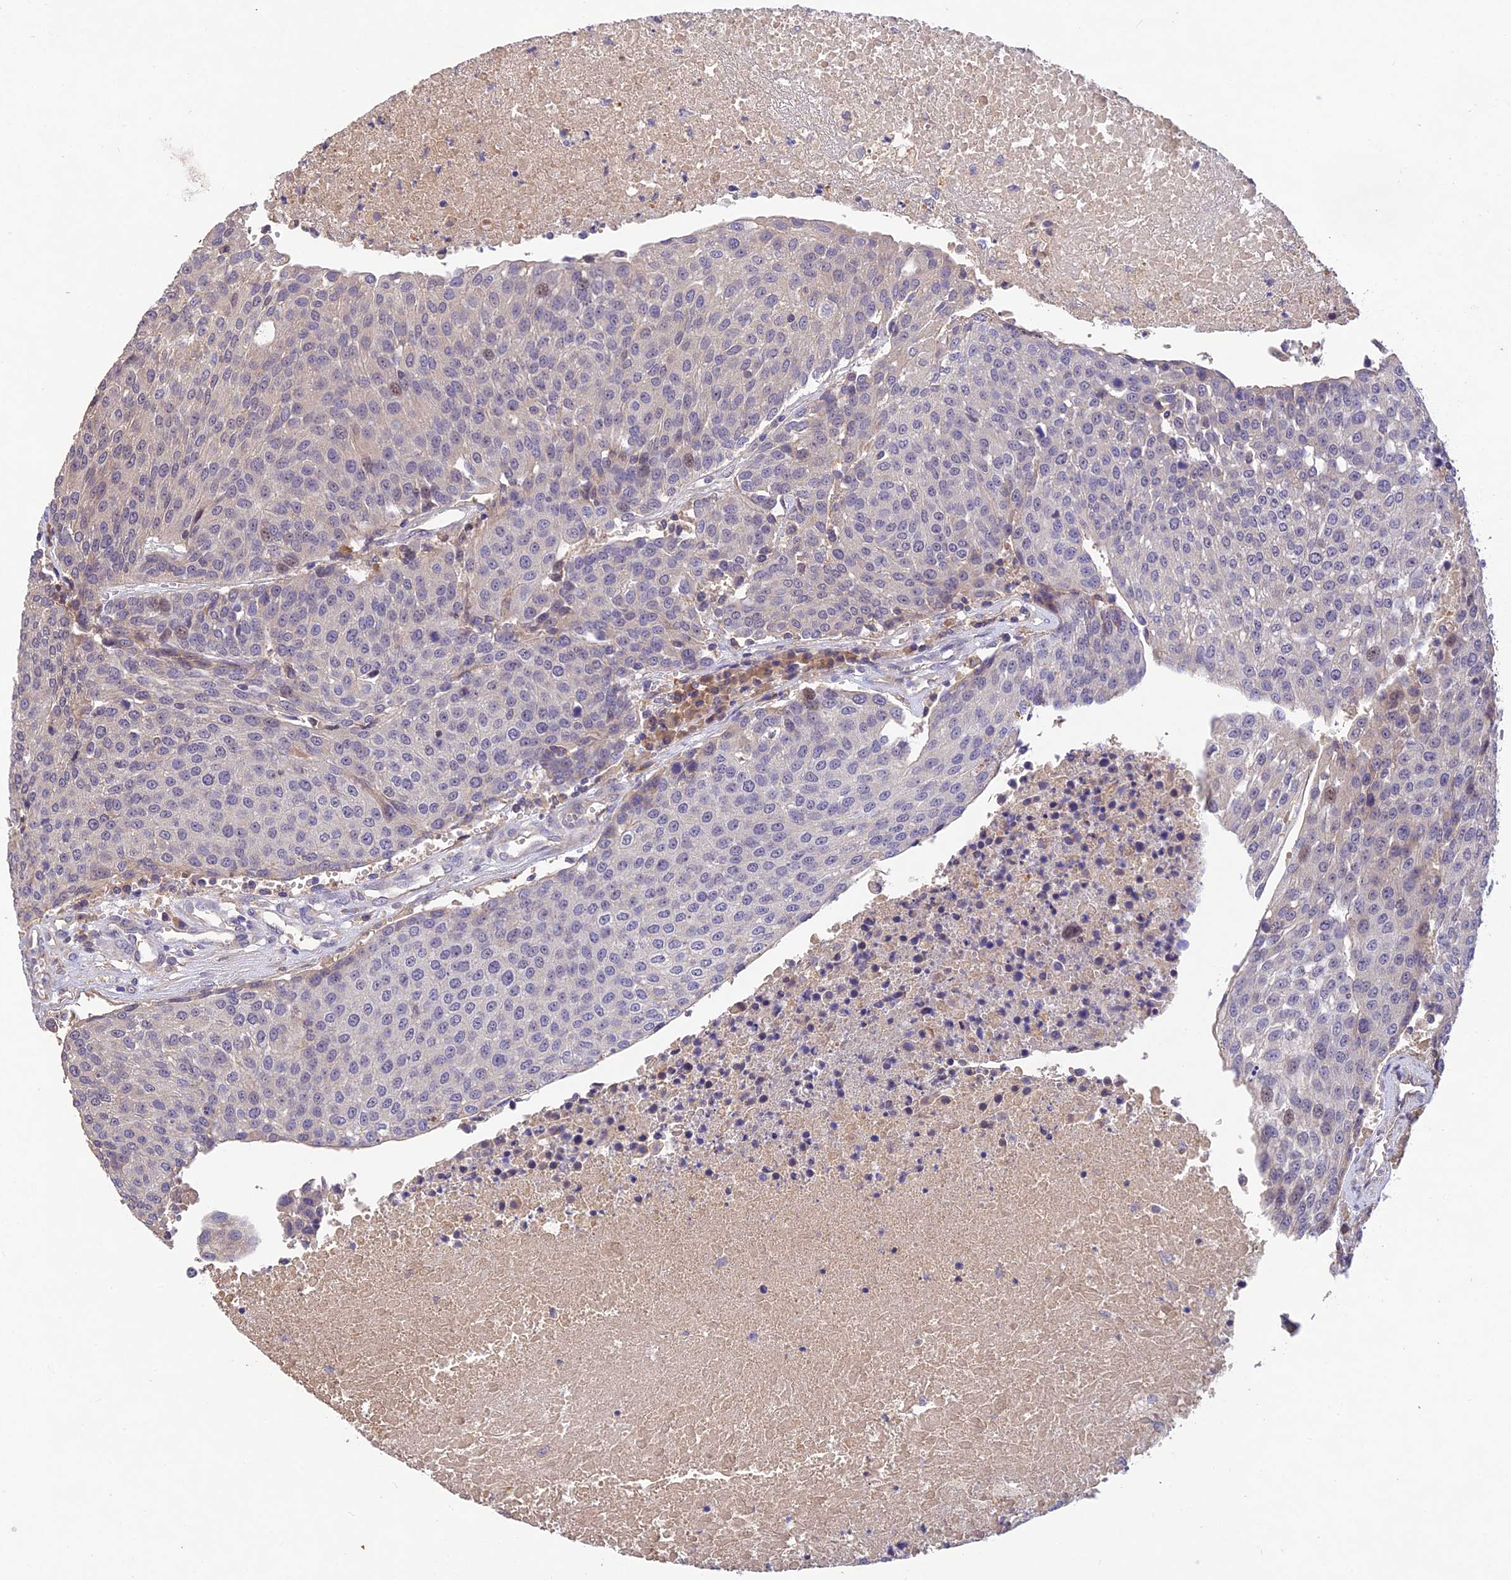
{"staining": {"intensity": "negative", "quantity": "none", "location": "none"}, "tissue": "urothelial cancer", "cell_type": "Tumor cells", "image_type": "cancer", "snomed": [{"axis": "morphology", "description": "Urothelial carcinoma, High grade"}, {"axis": "topography", "description": "Urinary bladder"}], "caption": "This is a micrograph of IHC staining of high-grade urothelial carcinoma, which shows no staining in tumor cells. (DAB IHC visualized using brightfield microscopy, high magnification).", "gene": "DENND5B", "patient": {"sex": "female", "age": 85}}